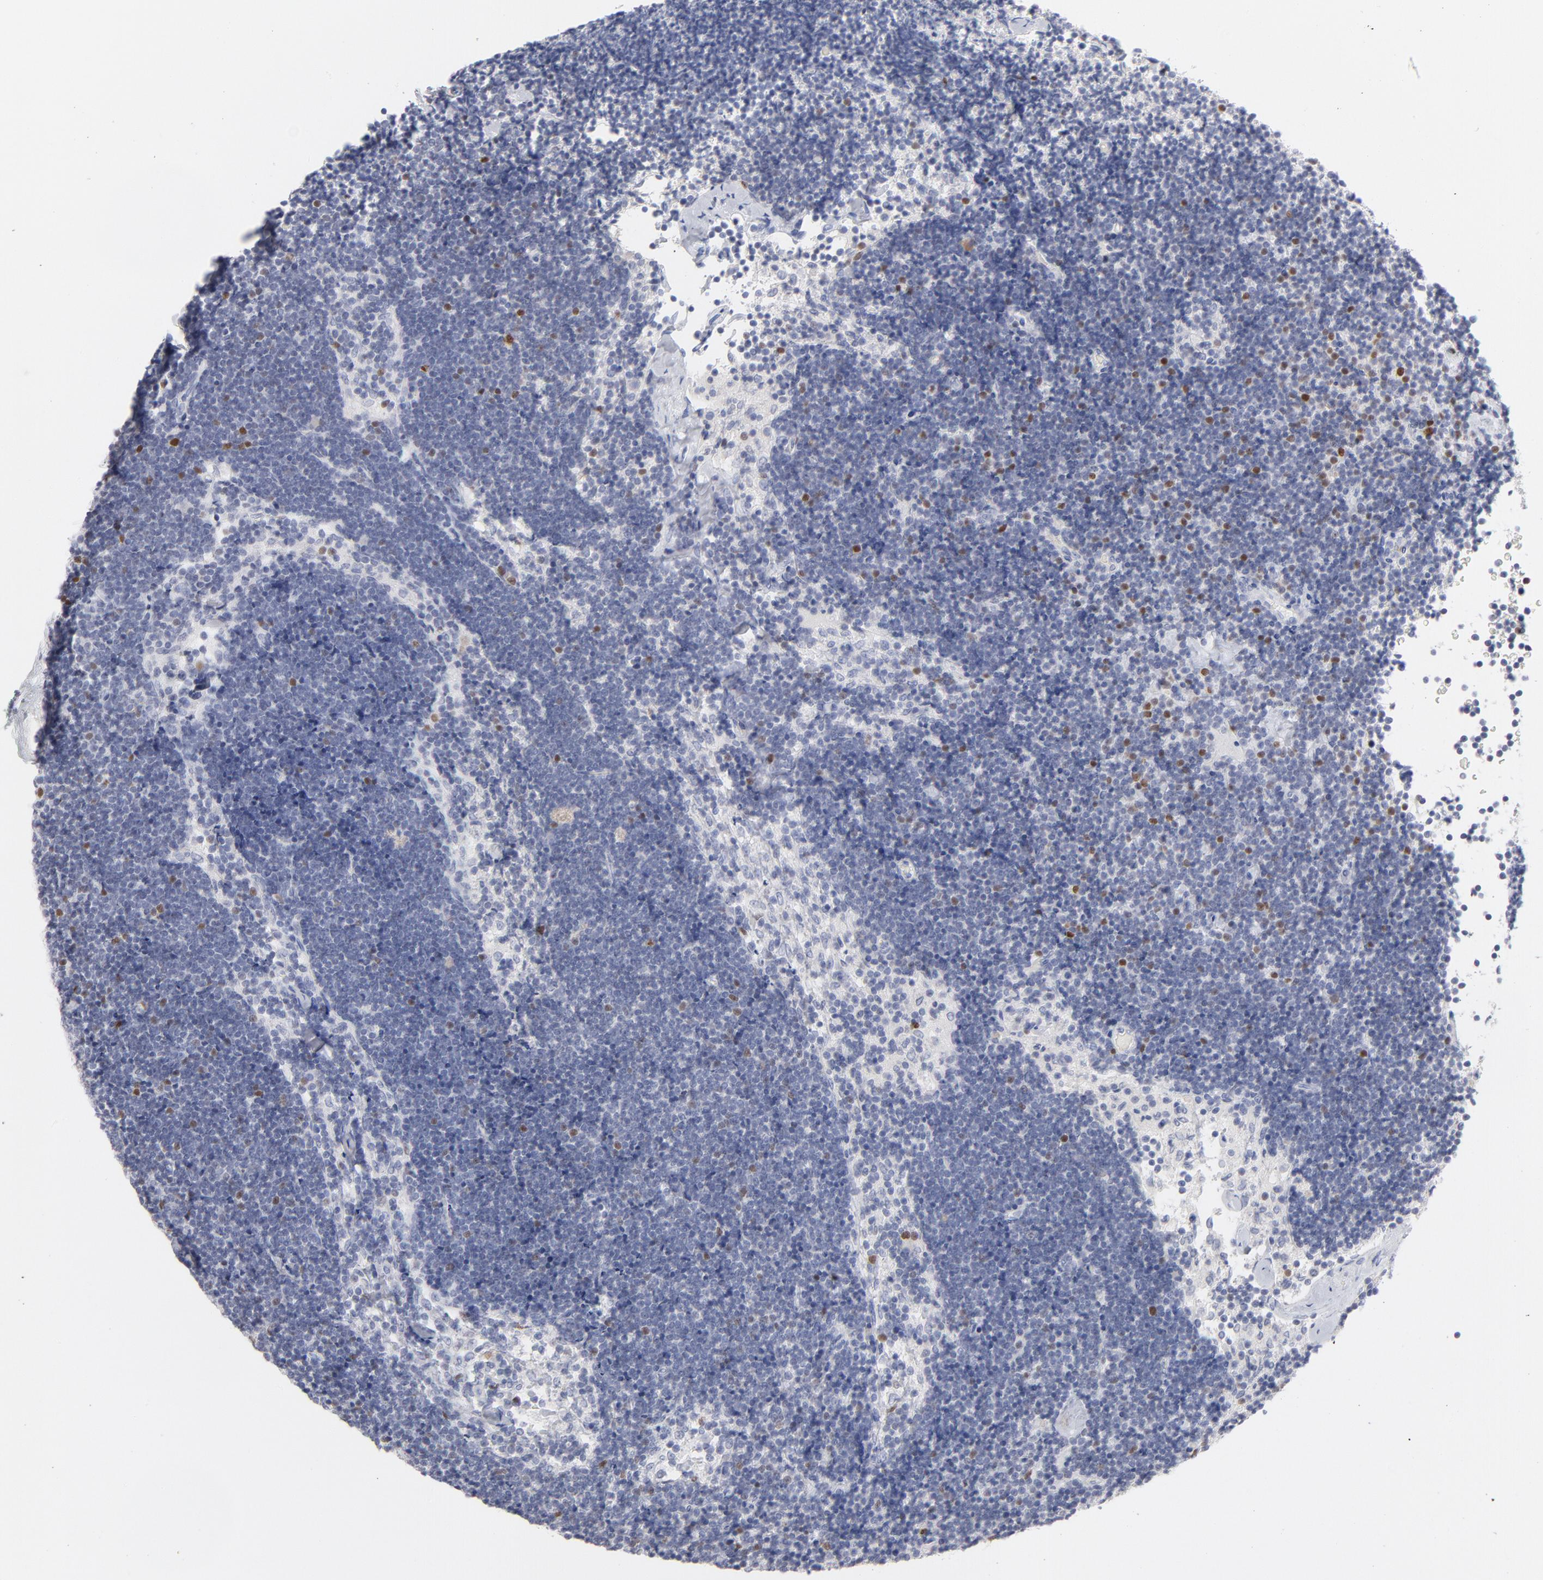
{"staining": {"intensity": "strong", "quantity": "<25%", "location": "nuclear"}, "tissue": "lymph node", "cell_type": "Germinal center cells", "image_type": "normal", "snomed": [{"axis": "morphology", "description": "Normal tissue, NOS"}, {"axis": "topography", "description": "Lymph node"}], "caption": "Lymph node stained with immunohistochemistry (IHC) reveals strong nuclear staining in about <25% of germinal center cells. (IHC, brightfield microscopy, high magnification).", "gene": "MCM7", "patient": {"sex": "male", "age": 63}}